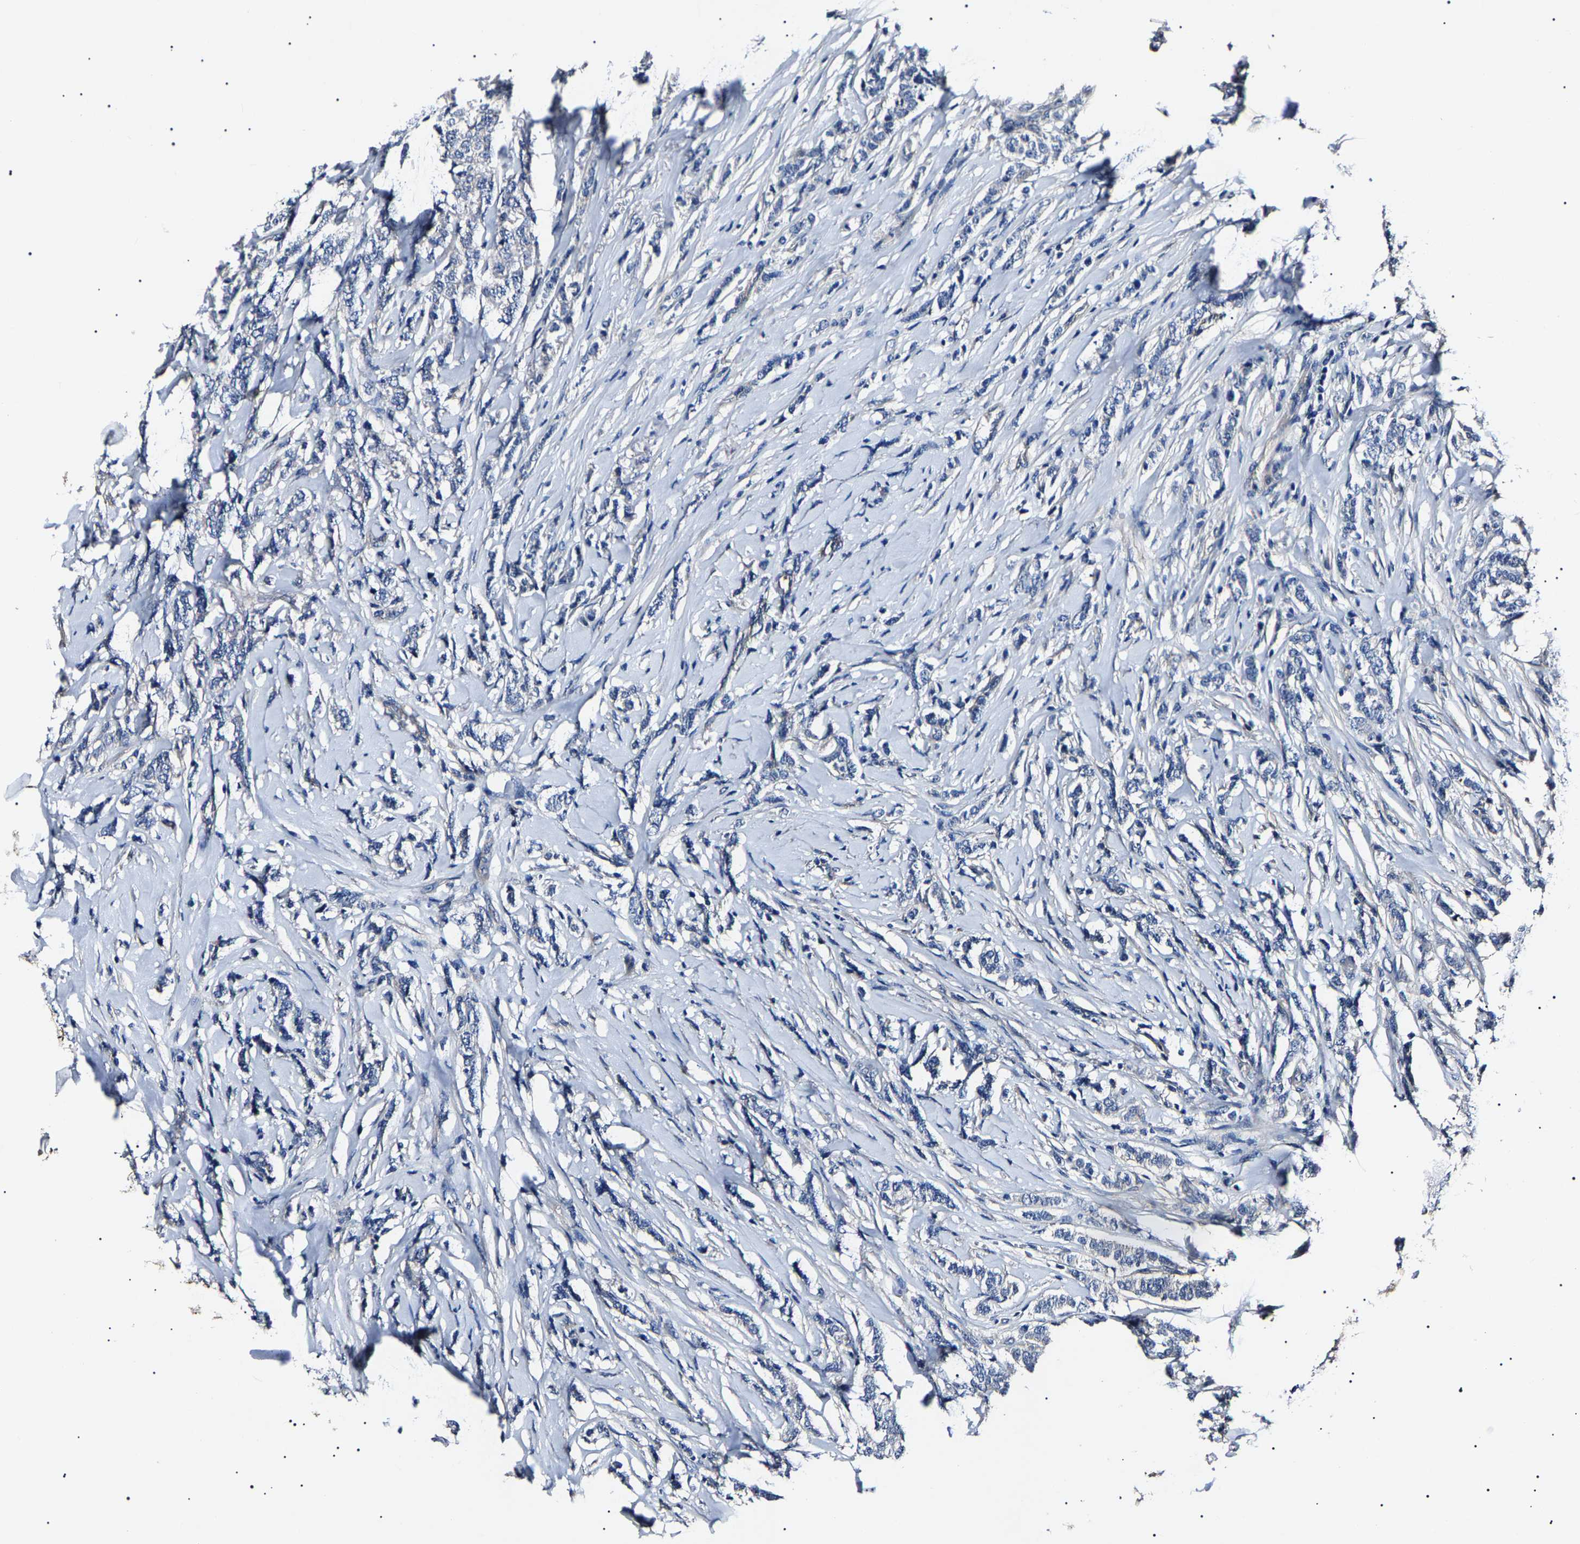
{"staining": {"intensity": "negative", "quantity": "none", "location": "none"}, "tissue": "breast cancer", "cell_type": "Tumor cells", "image_type": "cancer", "snomed": [{"axis": "morphology", "description": "Lobular carcinoma"}, {"axis": "topography", "description": "Skin"}, {"axis": "topography", "description": "Breast"}], "caption": "Immunohistochemical staining of human breast cancer demonstrates no significant expression in tumor cells.", "gene": "KLHL42", "patient": {"sex": "female", "age": 46}}